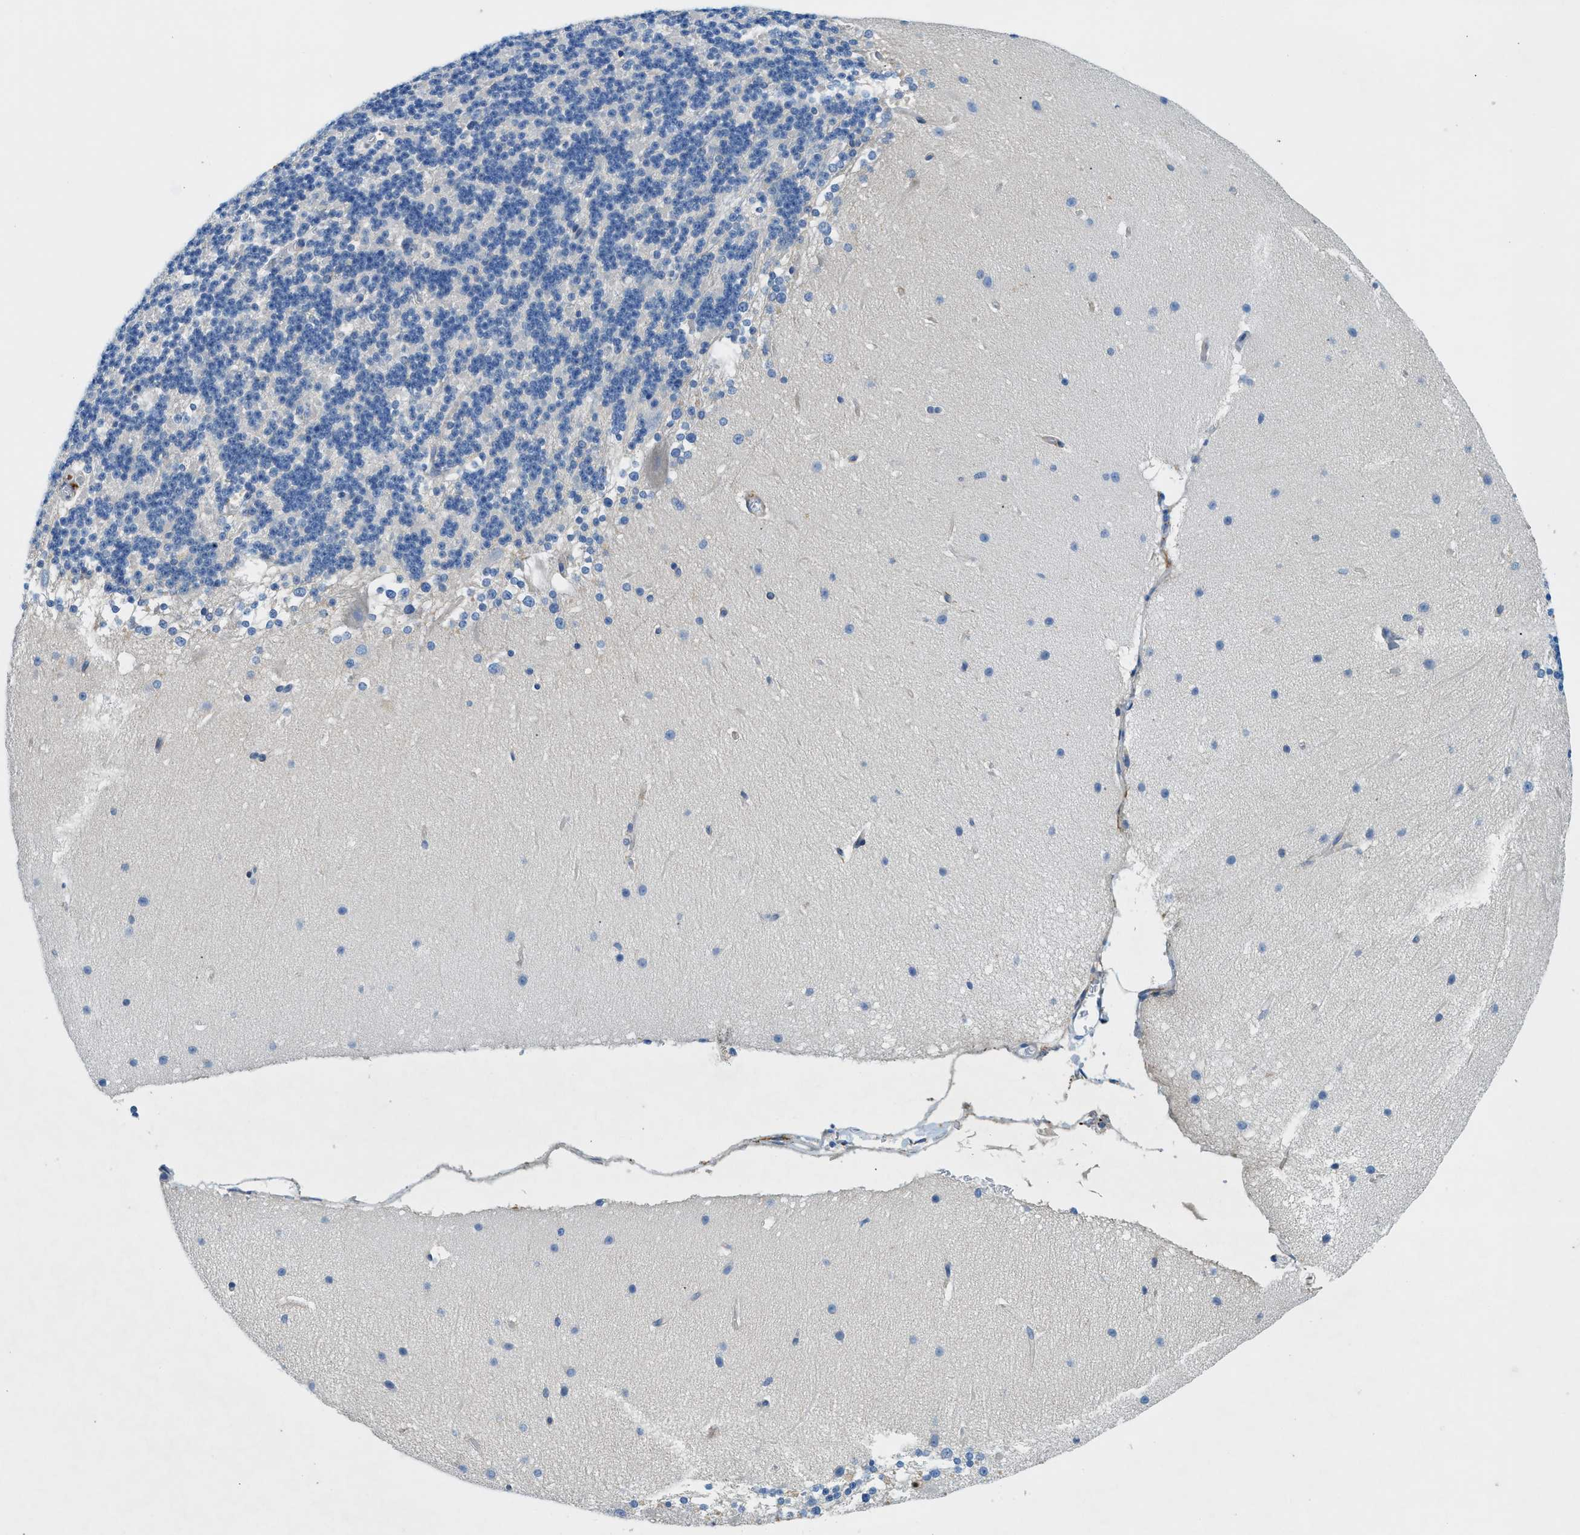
{"staining": {"intensity": "negative", "quantity": "none", "location": "none"}, "tissue": "cerebellum", "cell_type": "Cells in granular layer", "image_type": "normal", "snomed": [{"axis": "morphology", "description": "Normal tissue, NOS"}, {"axis": "topography", "description": "Cerebellum"}], "caption": "High power microscopy micrograph of an immunohistochemistry (IHC) image of benign cerebellum, revealing no significant staining in cells in granular layer.", "gene": "ZDHHC13", "patient": {"sex": "female", "age": 19}}